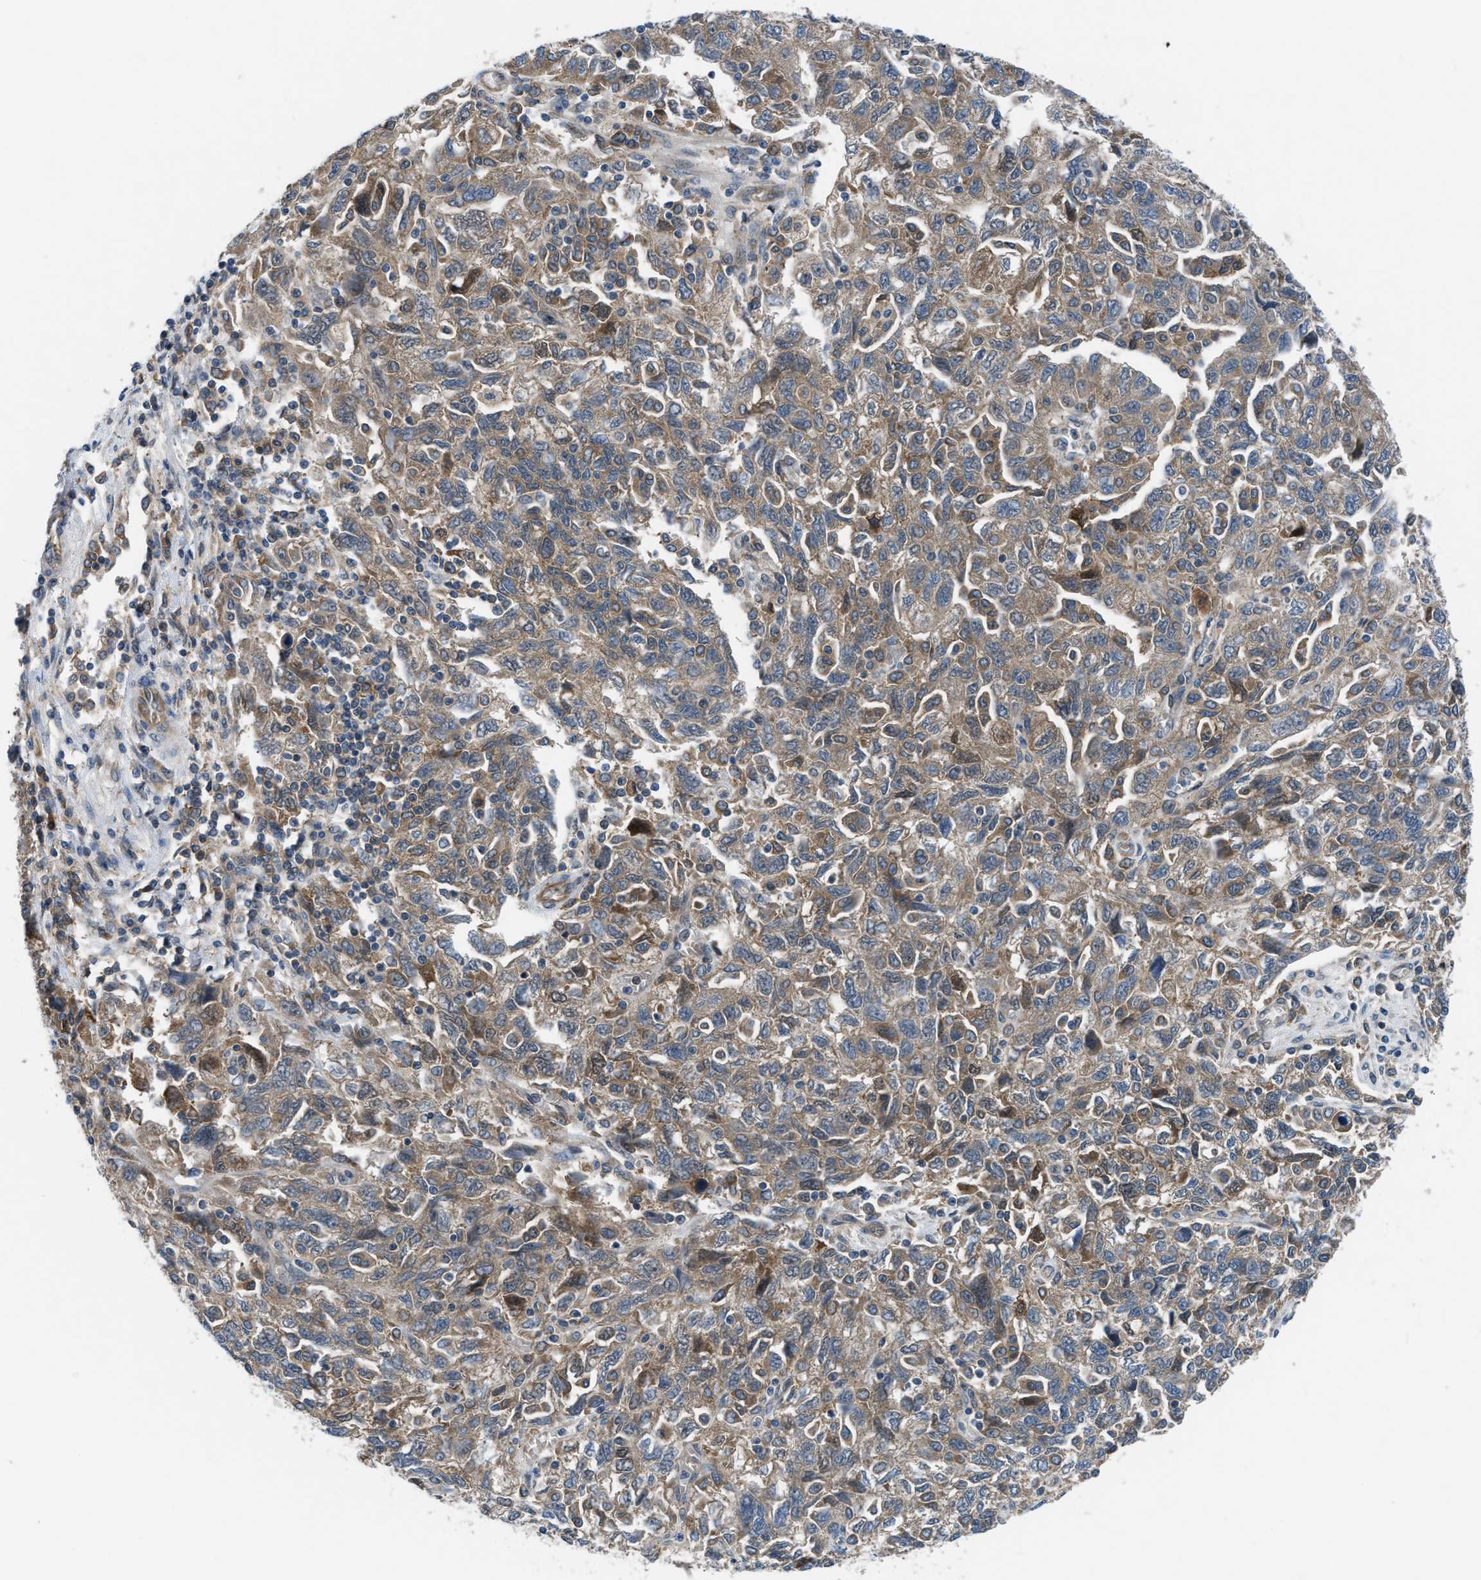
{"staining": {"intensity": "moderate", "quantity": ">75%", "location": "cytoplasmic/membranous"}, "tissue": "ovarian cancer", "cell_type": "Tumor cells", "image_type": "cancer", "snomed": [{"axis": "morphology", "description": "Carcinoma, NOS"}, {"axis": "morphology", "description": "Cystadenocarcinoma, serous, NOS"}, {"axis": "topography", "description": "Ovary"}], "caption": "A brown stain shows moderate cytoplasmic/membranous expression of a protein in human carcinoma (ovarian) tumor cells.", "gene": "BAZ2B", "patient": {"sex": "female", "age": 69}}